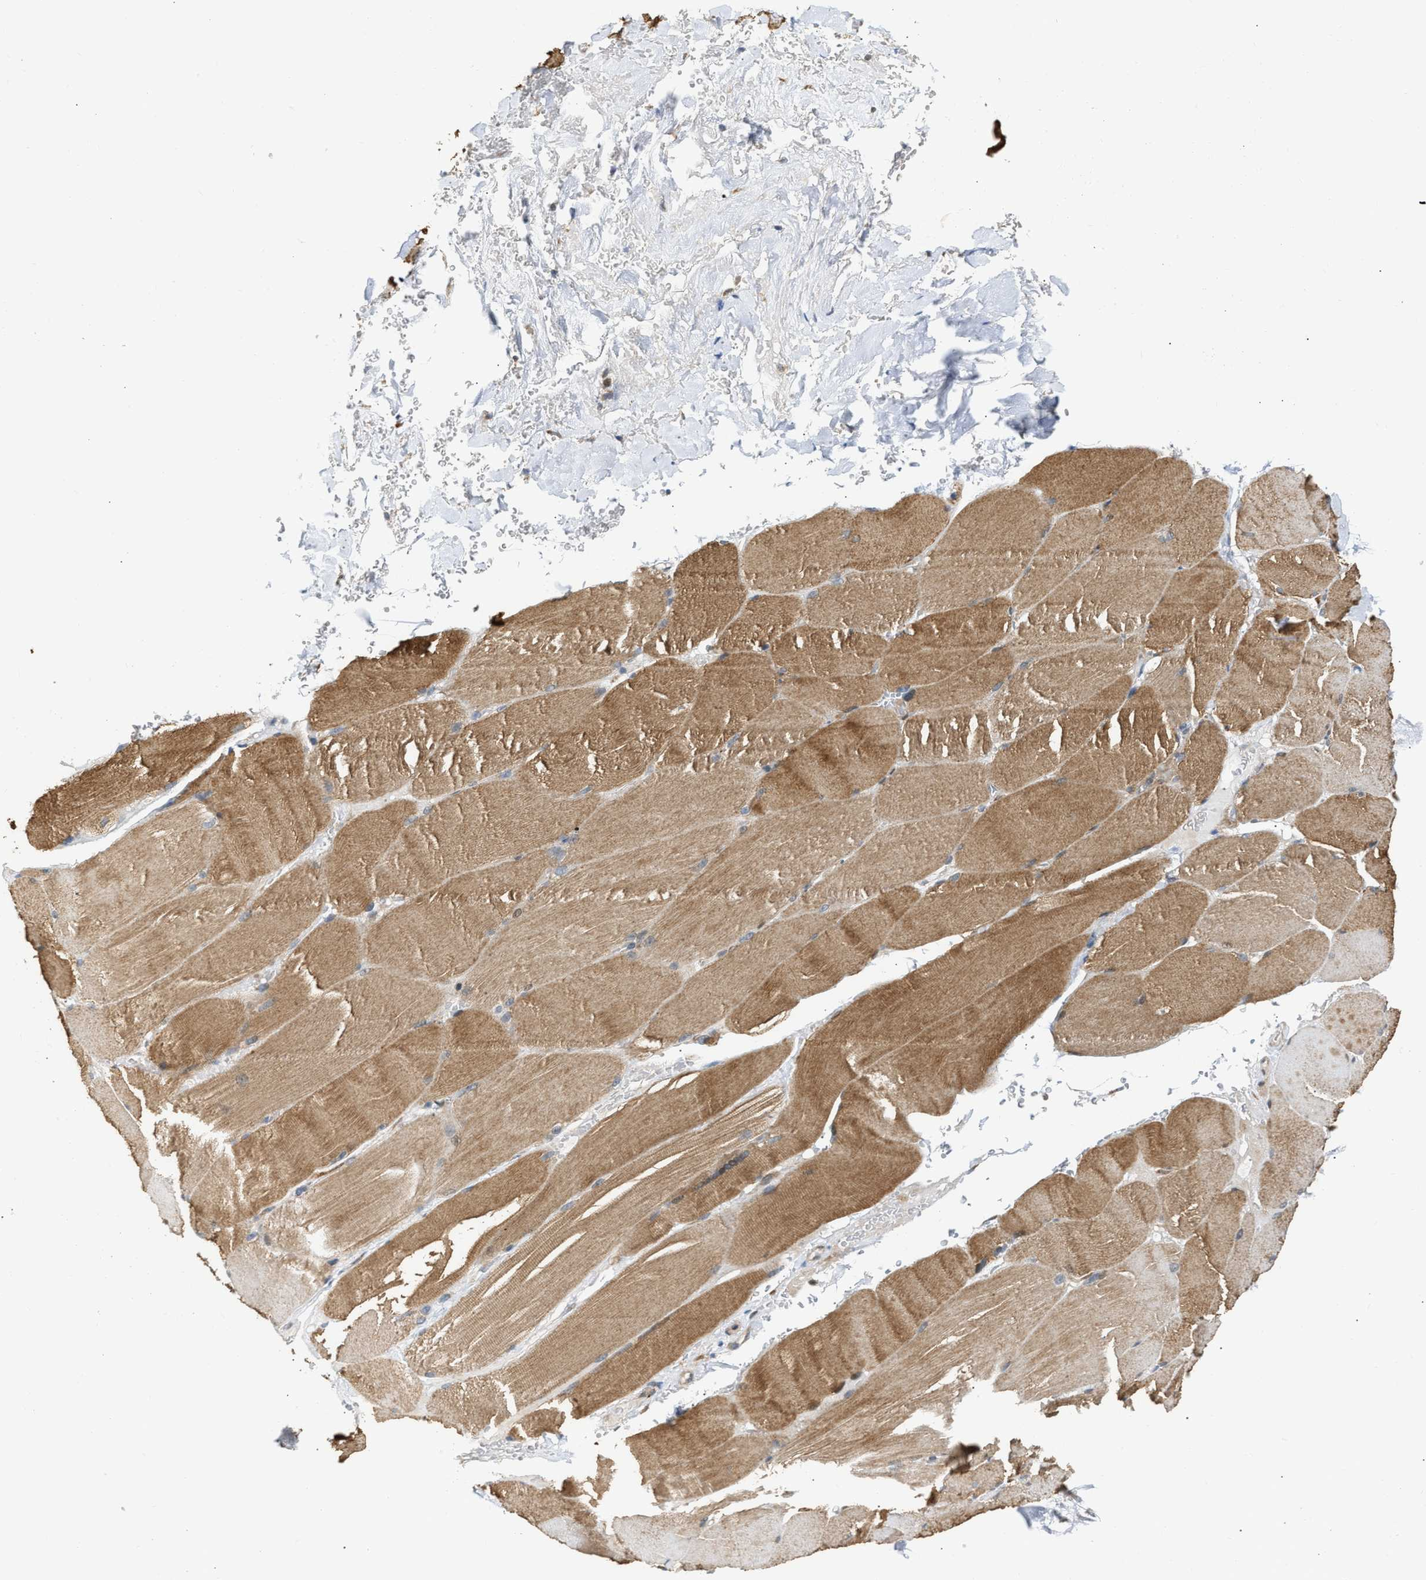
{"staining": {"intensity": "moderate", "quantity": ">75%", "location": "cytoplasmic/membranous"}, "tissue": "skeletal muscle", "cell_type": "Myocytes", "image_type": "normal", "snomed": [{"axis": "morphology", "description": "Normal tissue, NOS"}, {"axis": "topography", "description": "Skin"}, {"axis": "topography", "description": "Skeletal muscle"}], "caption": "About >75% of myocytes in benign human skeletal muscle demonstrate moderate cytoplasmic/membranous protein positivity as visualized by brown immunohistochemical staining.", "gene": "DEPTOR", "patient": {"sex": "male", "age": 83}}